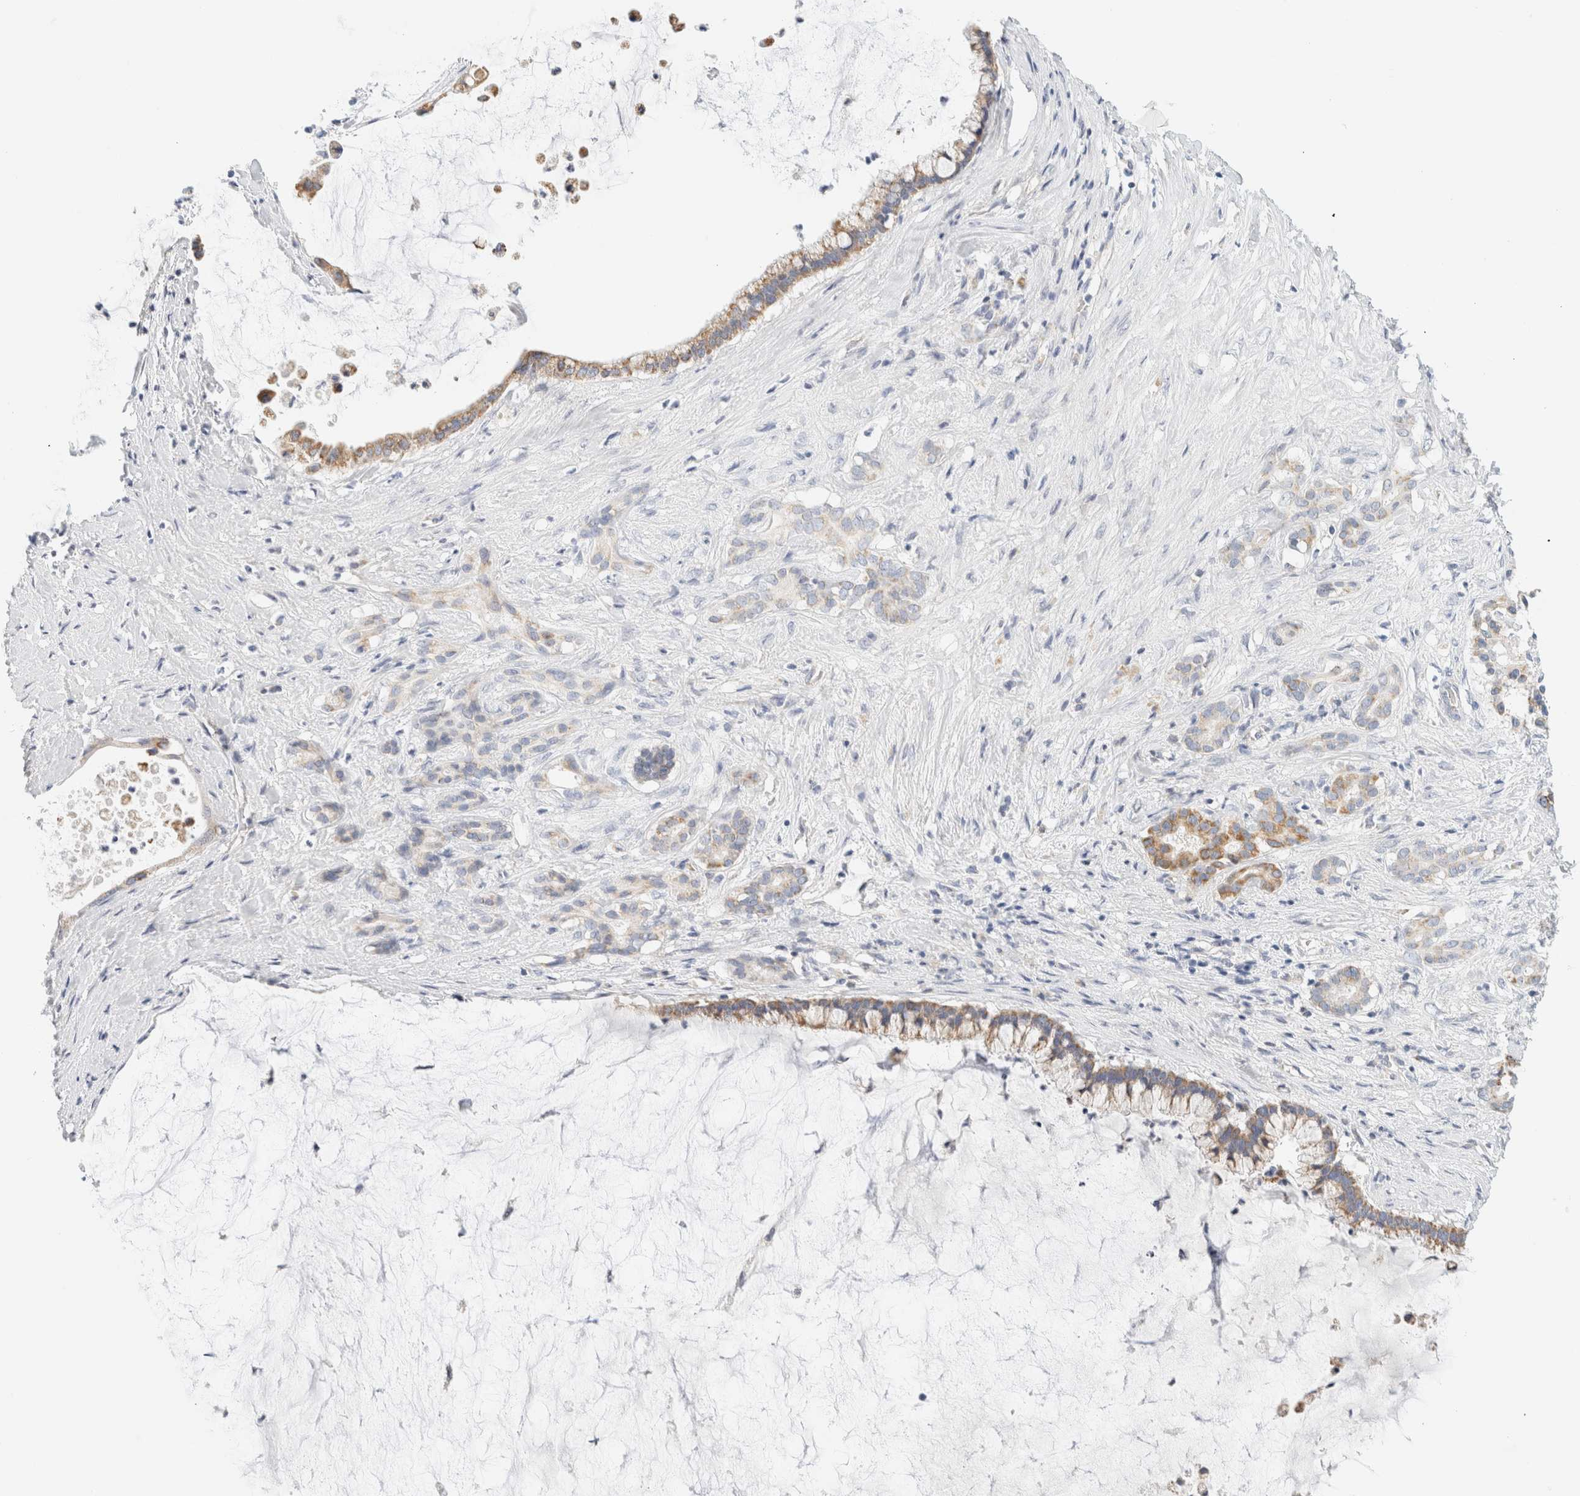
{"staining": {"intensity": "moderate", "quantity": ">75%", "location": "cytoplasmic/membranous"}, "tissue": "pancreatic cancer", "cell_type": "Tumor cells", "image_type": "cancer", "snomed": [{"axis": "morphology", "description": "Adenocarcinoma, NOS"}, {"axis": "topography", "description": "Pancreas"}], "caption": "Immunohistochemistry (IHC) histopathology image of neoplastic tissue: human pancreatic cancer stained using IHC exhibits medium levels of moderate protein expression localized specifically in the cytoplasmic/membranous of tumor cells, appearing as a cytoplasmic/membranous brown color.", "gene": "HDHD3", "patient": {"sex": "male", "age": 41}}